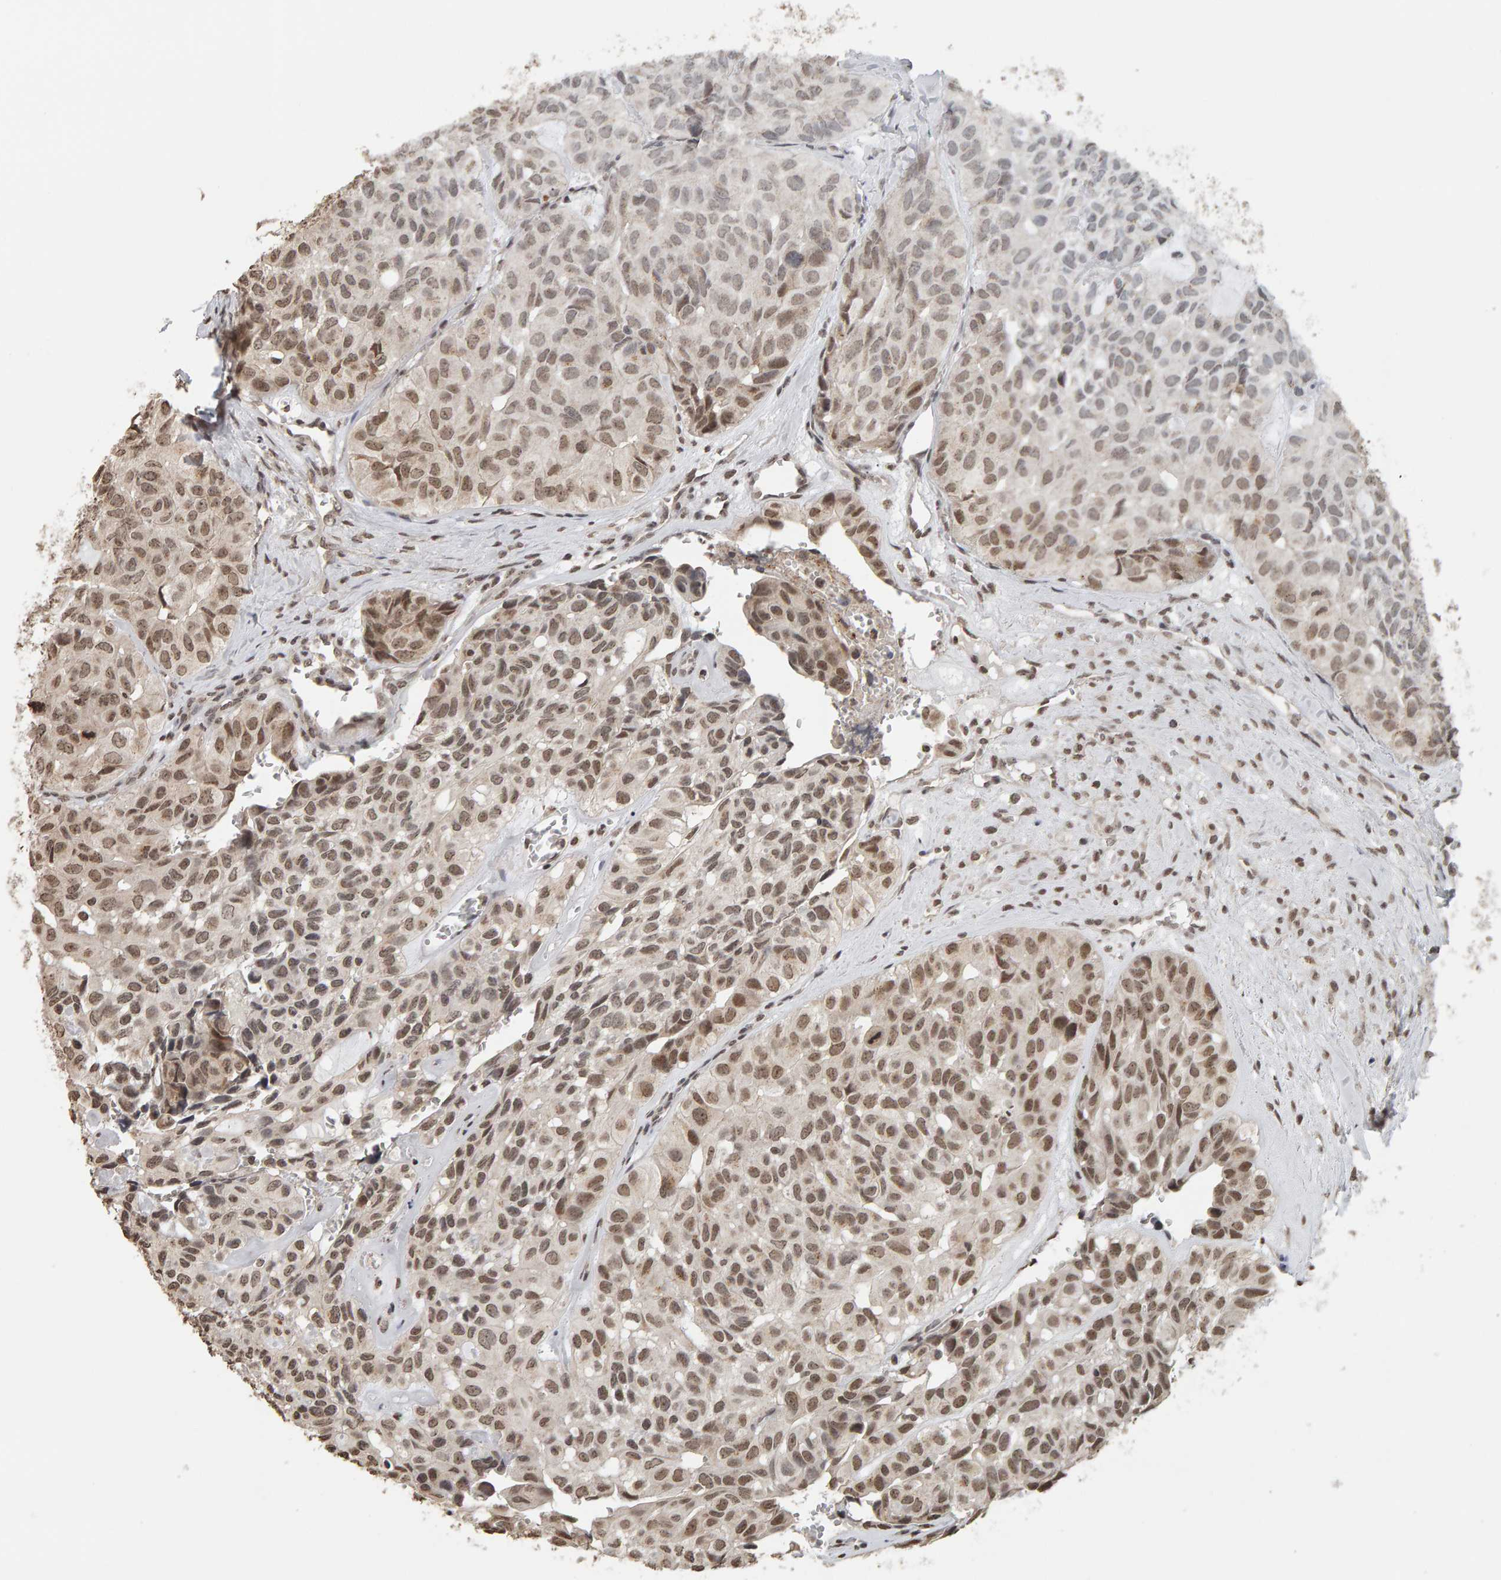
{"staining": {"intensity": "moderate", "quantity": "25%-75%", "location": "cytoplasmic/membranous,nuclear"}, "tissue": "head and neck cancer", "cell_type": "Tumor cells", "image_type": "cancer", "snomed": [{"axis": "morphology", "description": "Adenocarcinoma, NOS"}, {"axis": "topography", "description": "Salivary gland, NOS"}, {"axis": "topography", "description": "Head-Neck"}], "caption": "High-magnification brightfield microscopy of head and neck adenocarcinoma stained with DAB (brown) and counterstained with hematoxylin (blue). tumor cells exhibit moderate cytoplasmic/membranous and nuclear staining is identified in about25%-75% of cells. (brown staining indicates protein expression, while blue staining denotes nuclei).", "gene": "AFF4", "patient": {"sex": "female", "age": 76}}